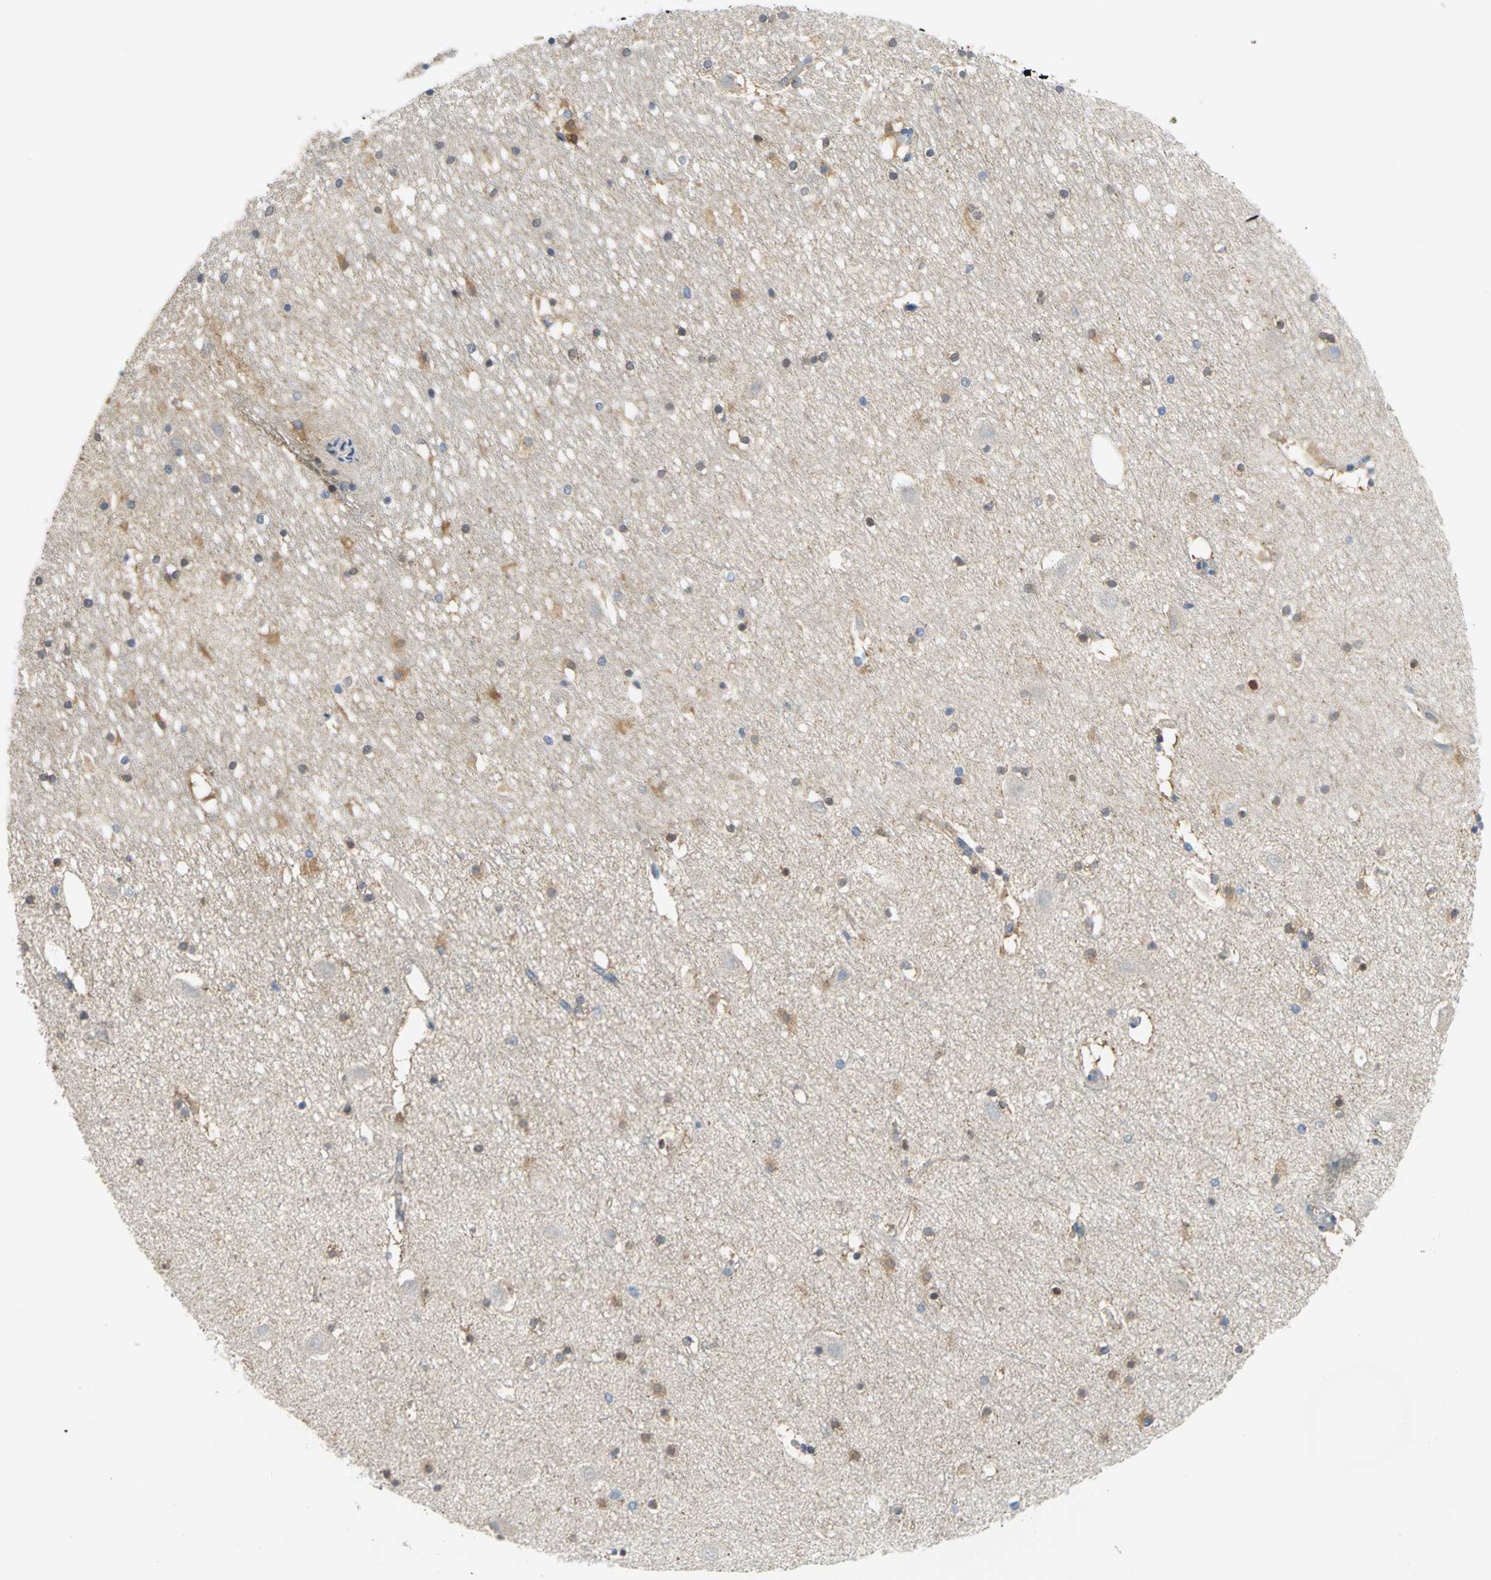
{"staining": {"intensity": "moderate", "quantity": "25%-75%", "location": "cytoplasmic/membranous"}, "tissue": "hippocampus", "cell_type": "Glial cells", "image_type": "normal", "snomed": [{"axis": "morphology", "description": "Normal tissue, NOS"}, {"axis": "topography", "description": "Hippocampus"}], "caption": "Benign hippocampus reveals moderate cytoplasmic/membranous staining in approximately 25%-75% of glial cells, visualized by immunohistochemistry.", "gene": "PGM3", "patient": {"sex": "male", "age": 45}}